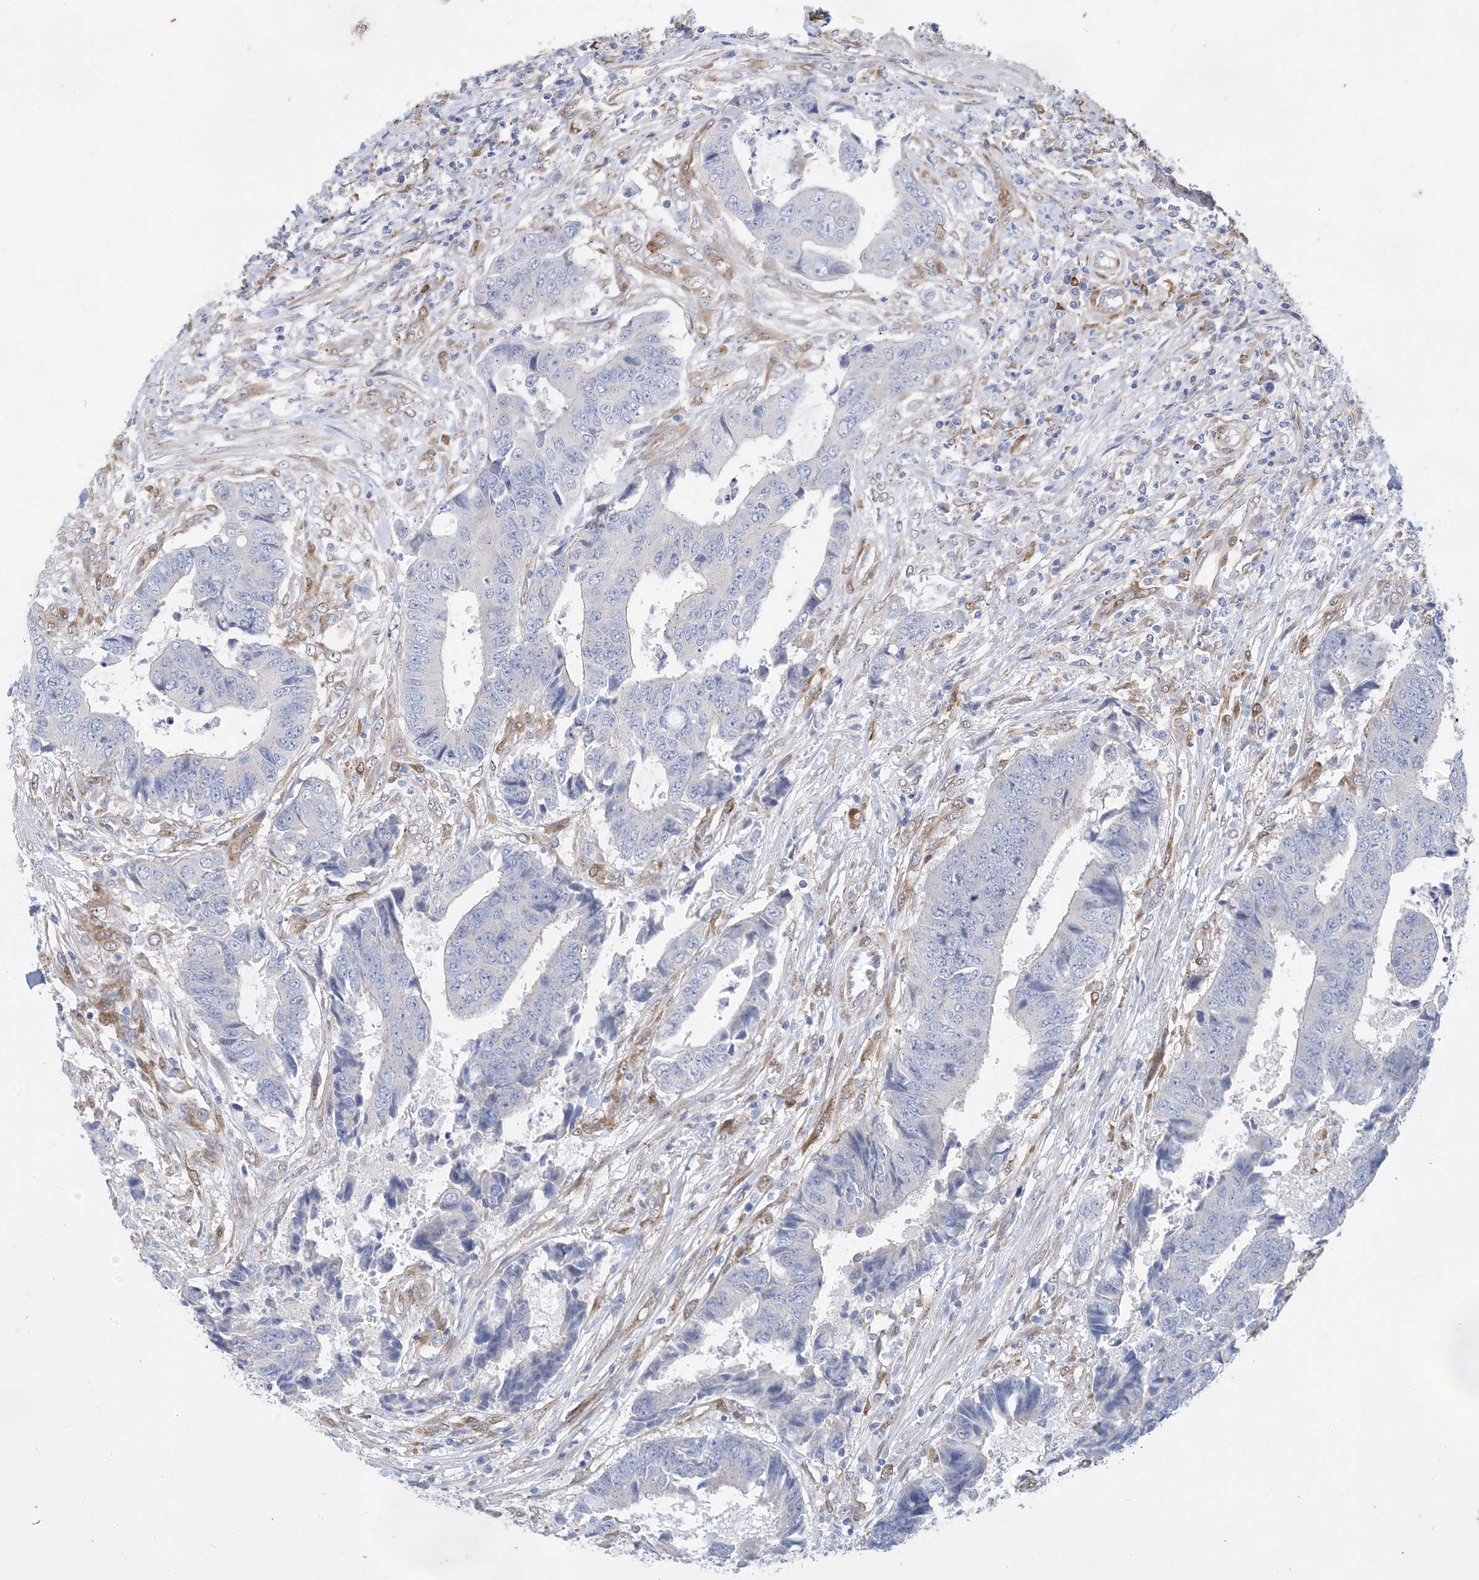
{"staining": {"intensity": "negative", "quantity": "none", "location": "none"}, "tissue": "colorectal cancer", "cell_type": "Tumor cells", "image_type": "cancer", "snomed": [{"axis": "morphology", "description": "Adenocarcinoma, NOS"}, {"axis": "topography", "description": "Rectum"}], "caption": "Colorectal cancer (adenocarcinoma) was stained to show a protein in brown. There is no significant staining in tumor cells.", "gene": "RBMS3", "patient": {"sex": "male", "age": 84}}